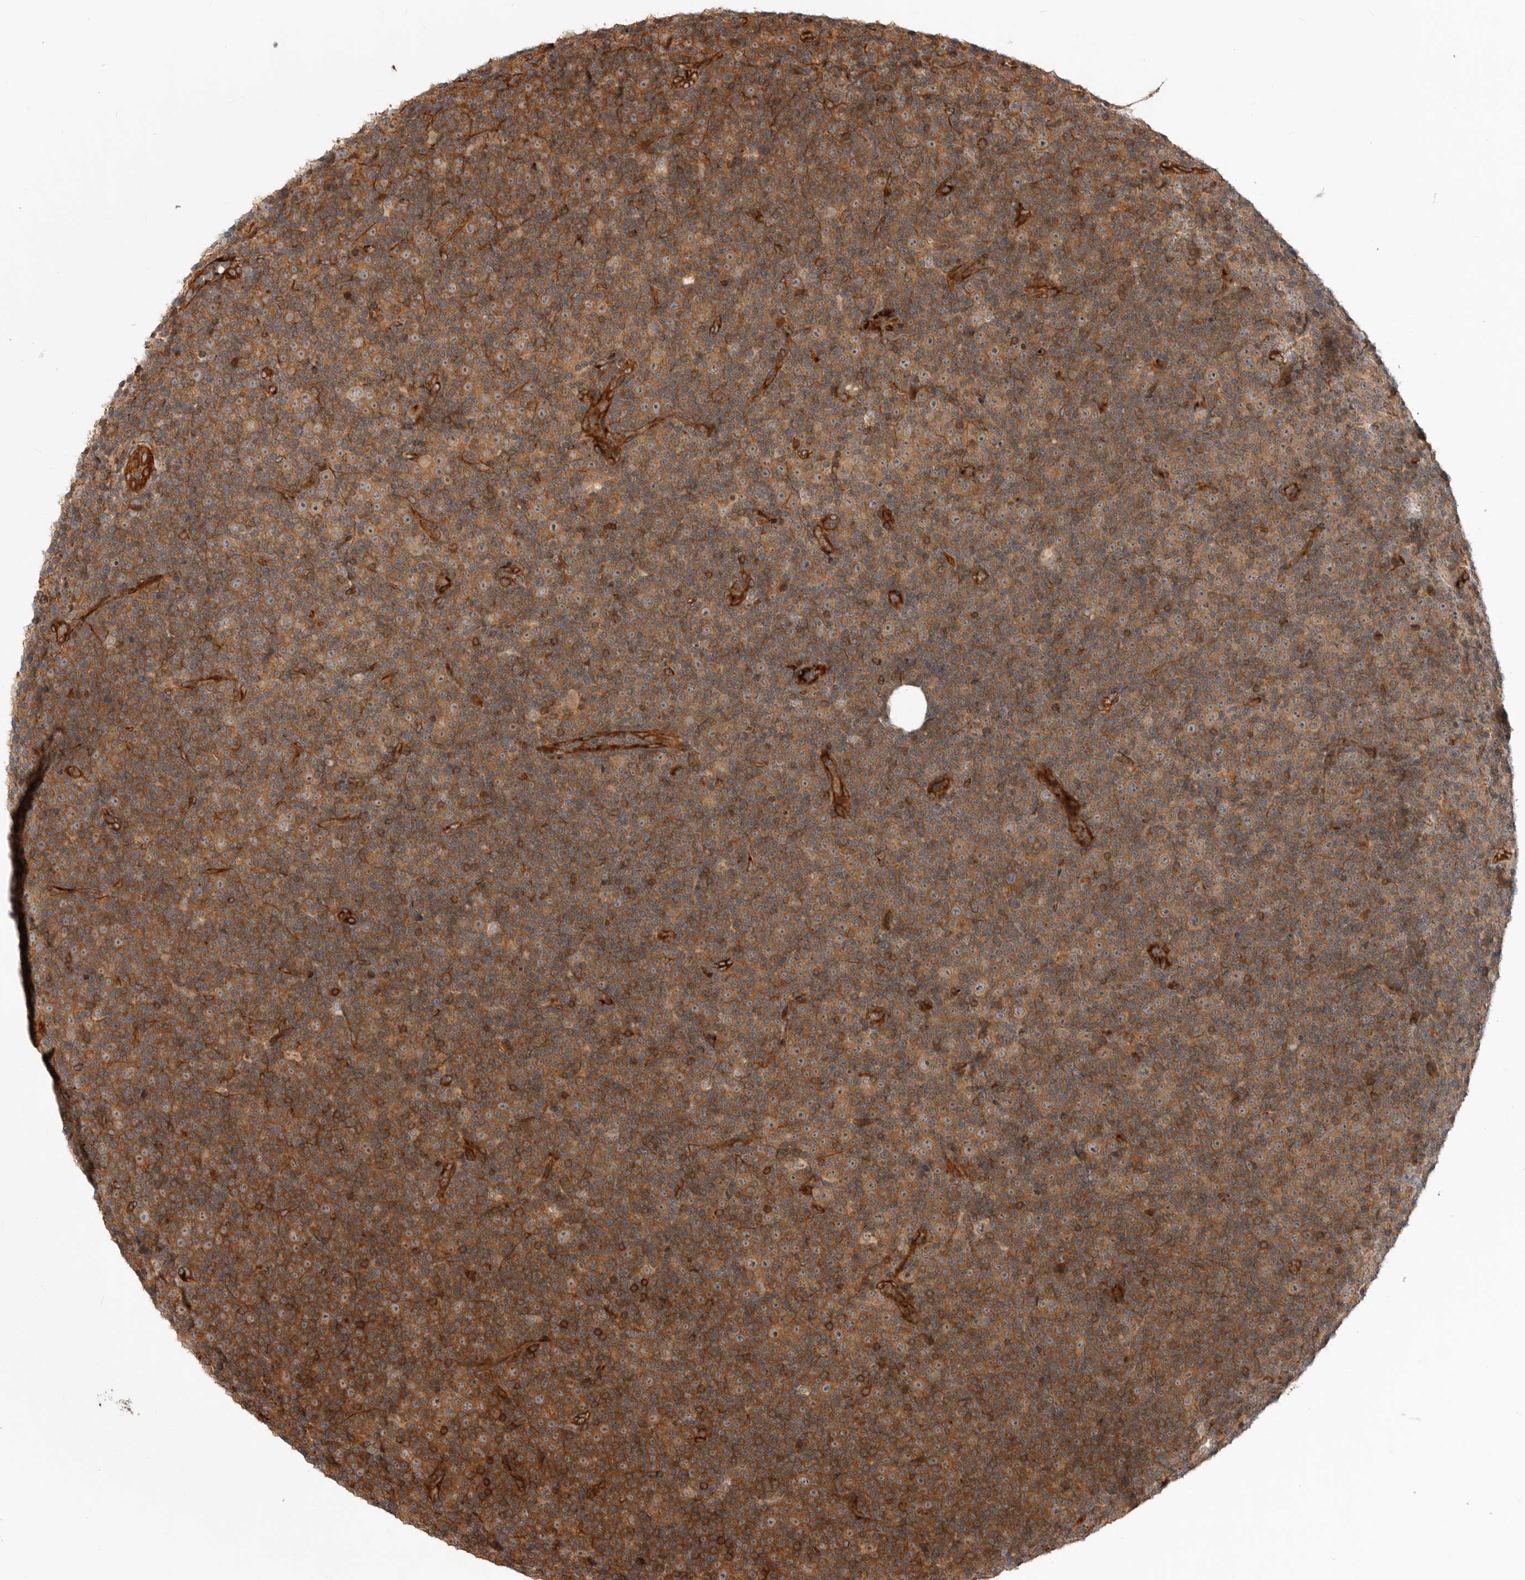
{"staining": {"intensity": "moderate", "quantity": ">75%", "location": "cytoplasmic/membranous"}, "tissue": "lymphoma", "cell_type": "Tumor cells", "image_type": "cancer", "snomed": [{"axis": "morphology", "description": "Malignant lymphoma, non-Hodgkin's type, Low grade"}, {"axis": "topography", "description": "Lymph node"}], "caption": "Moderate cytoplasmic/membranous staining is identified in about >75% of tumor cells in lymphoma.", "gene": "GPATCH2", "patient": {"sex": "female", "age": 67}}